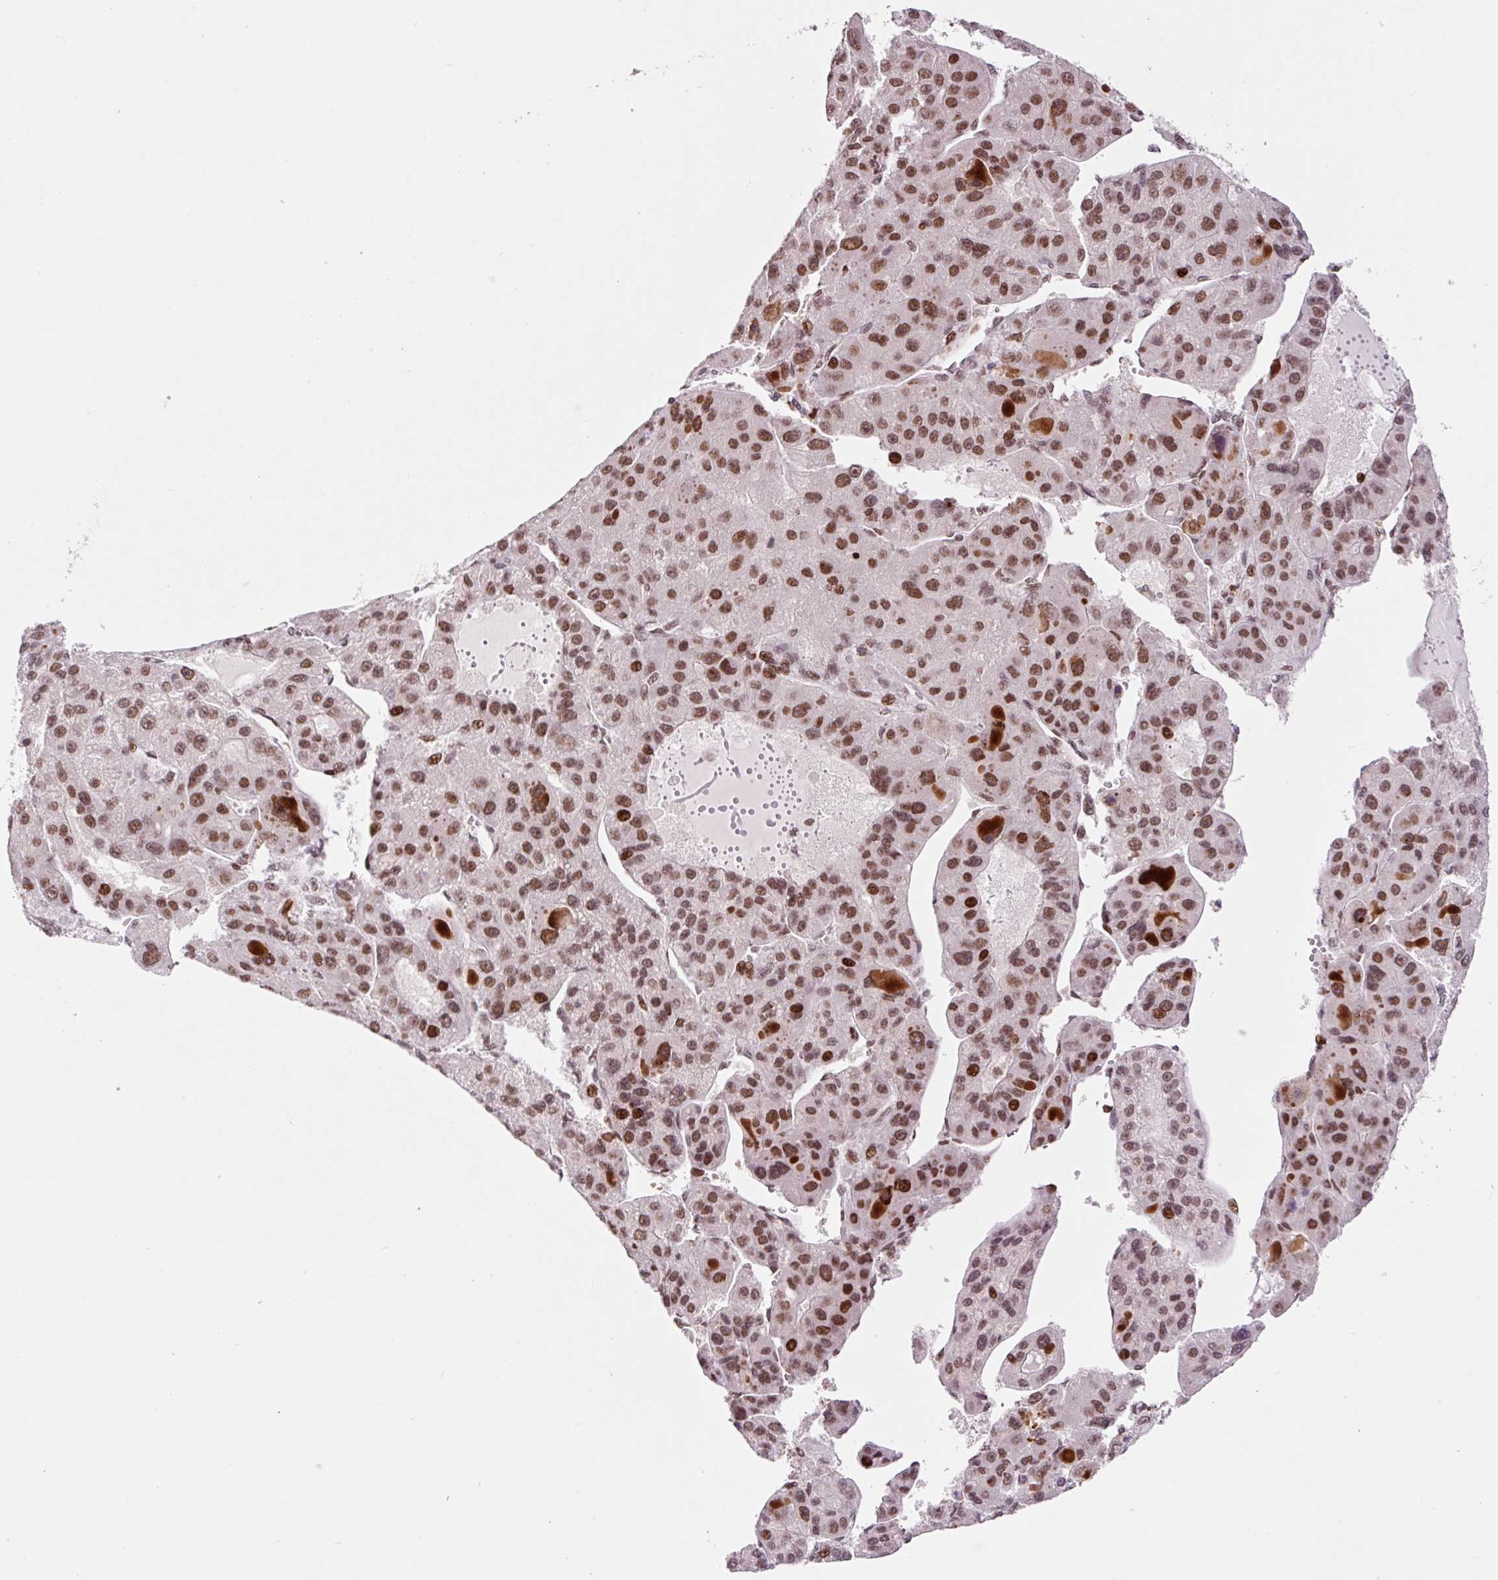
{"staining": {"intensity": "moderate", "quantity": ">75%", "location": "nuclear"}, "tissue": "liver cancer", "cell_type": "Tumor cells", "image_type": "cancer", "snomed": [{"axis": "morphology", "description": "Carcinoma, Hepatocellular, NOS"}, {"axis": "topography", "description": "Liver"}], "caption": "Protein positivity by IHC exhibits moderate nuclear staining in approximately >75% of tumor cells in hepatocellular carcinoma (liver).", "gene": "CCNL2", "patient": {"sex": "male", "age": 76}}